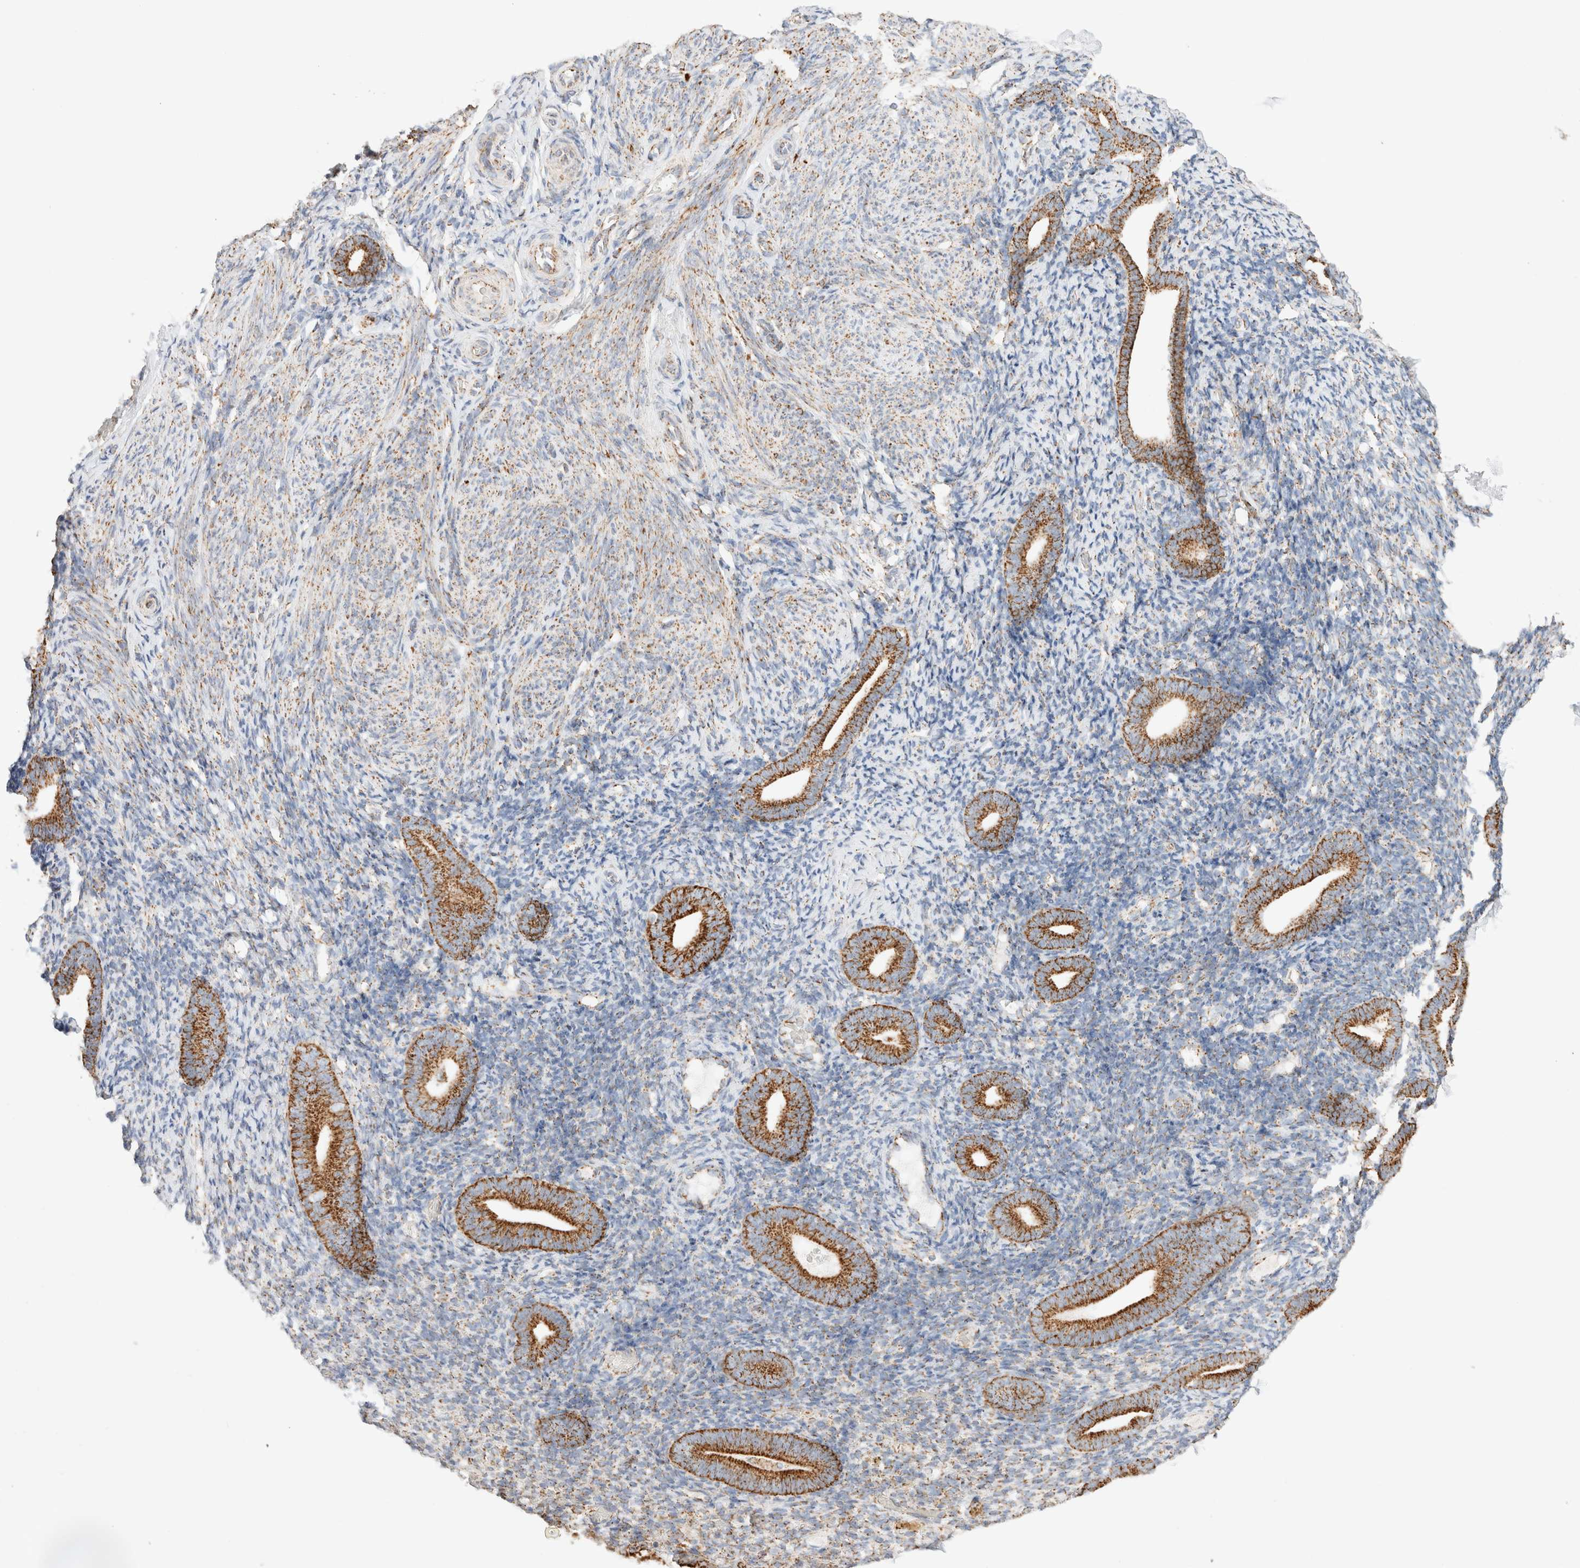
{"staining": {"intensity": "moderate", "quantity": "25%-75%", "location": "cytoplasmic/membranous"}, "tissue": "endometrium", "cell_type": "Cells in endometrial stroma", "image_type": "normal", "snomed": [{"axis": "morphology", "description": "Normal tissue, NOS"}, {"axis": "topography", "description": "Endometrium"}], "caption": "Protein staining by immunohistochemistry (IHC) reveals moderate cytoplasmic/membranous expression in approximately 25%-75% of cells in endometrial stroma in unremarkable endometrium.", "gene": "PHB2", "patient": {"sex": "female", "age": 51}}